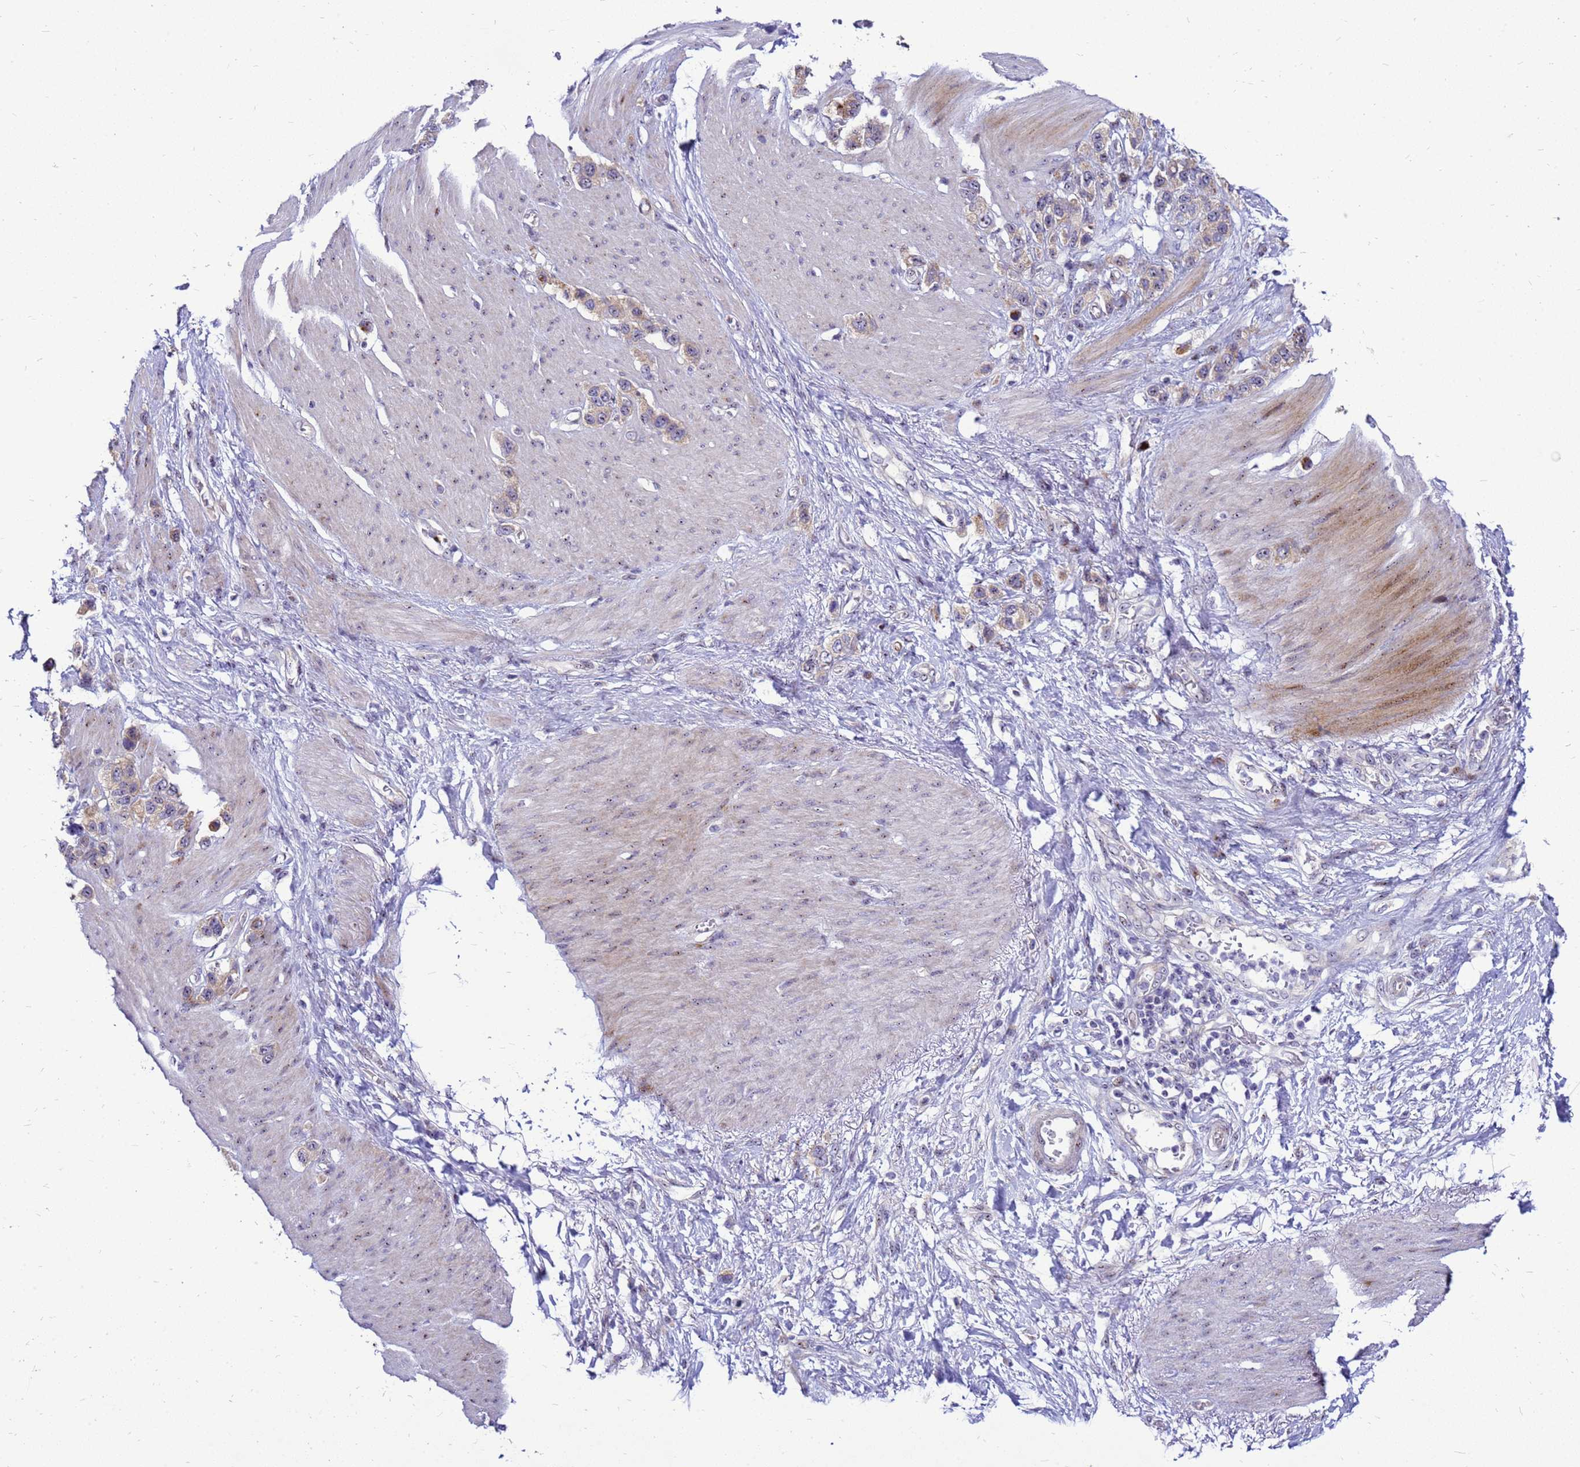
{"staining": {"intensity": "weak", "quantity": ">75%", "location": "cytoplasmic/membranous"}, "tissue": "stomach cancer", "cell_type": "Tumor cells", "image_type": "cancer", "snomed": [{"axis": "morphology", "description": "Adenocarcinoma, NOS"}, {"axis": "morphology", "description": "Adenocarcinoma, High grade"}, {"axis": "topography", "description": "Stomach, upper"}, {"axis": "topography", "description": "Stomach, lower"}], "caption": "Tumor cells show weak cytoplasmic/membranous positivity in approximately >75% of cells in high-grade adenocarcinoma (stomach).", "gene": "RSPO1", "patient": {"sex": "female", "age": 65}}